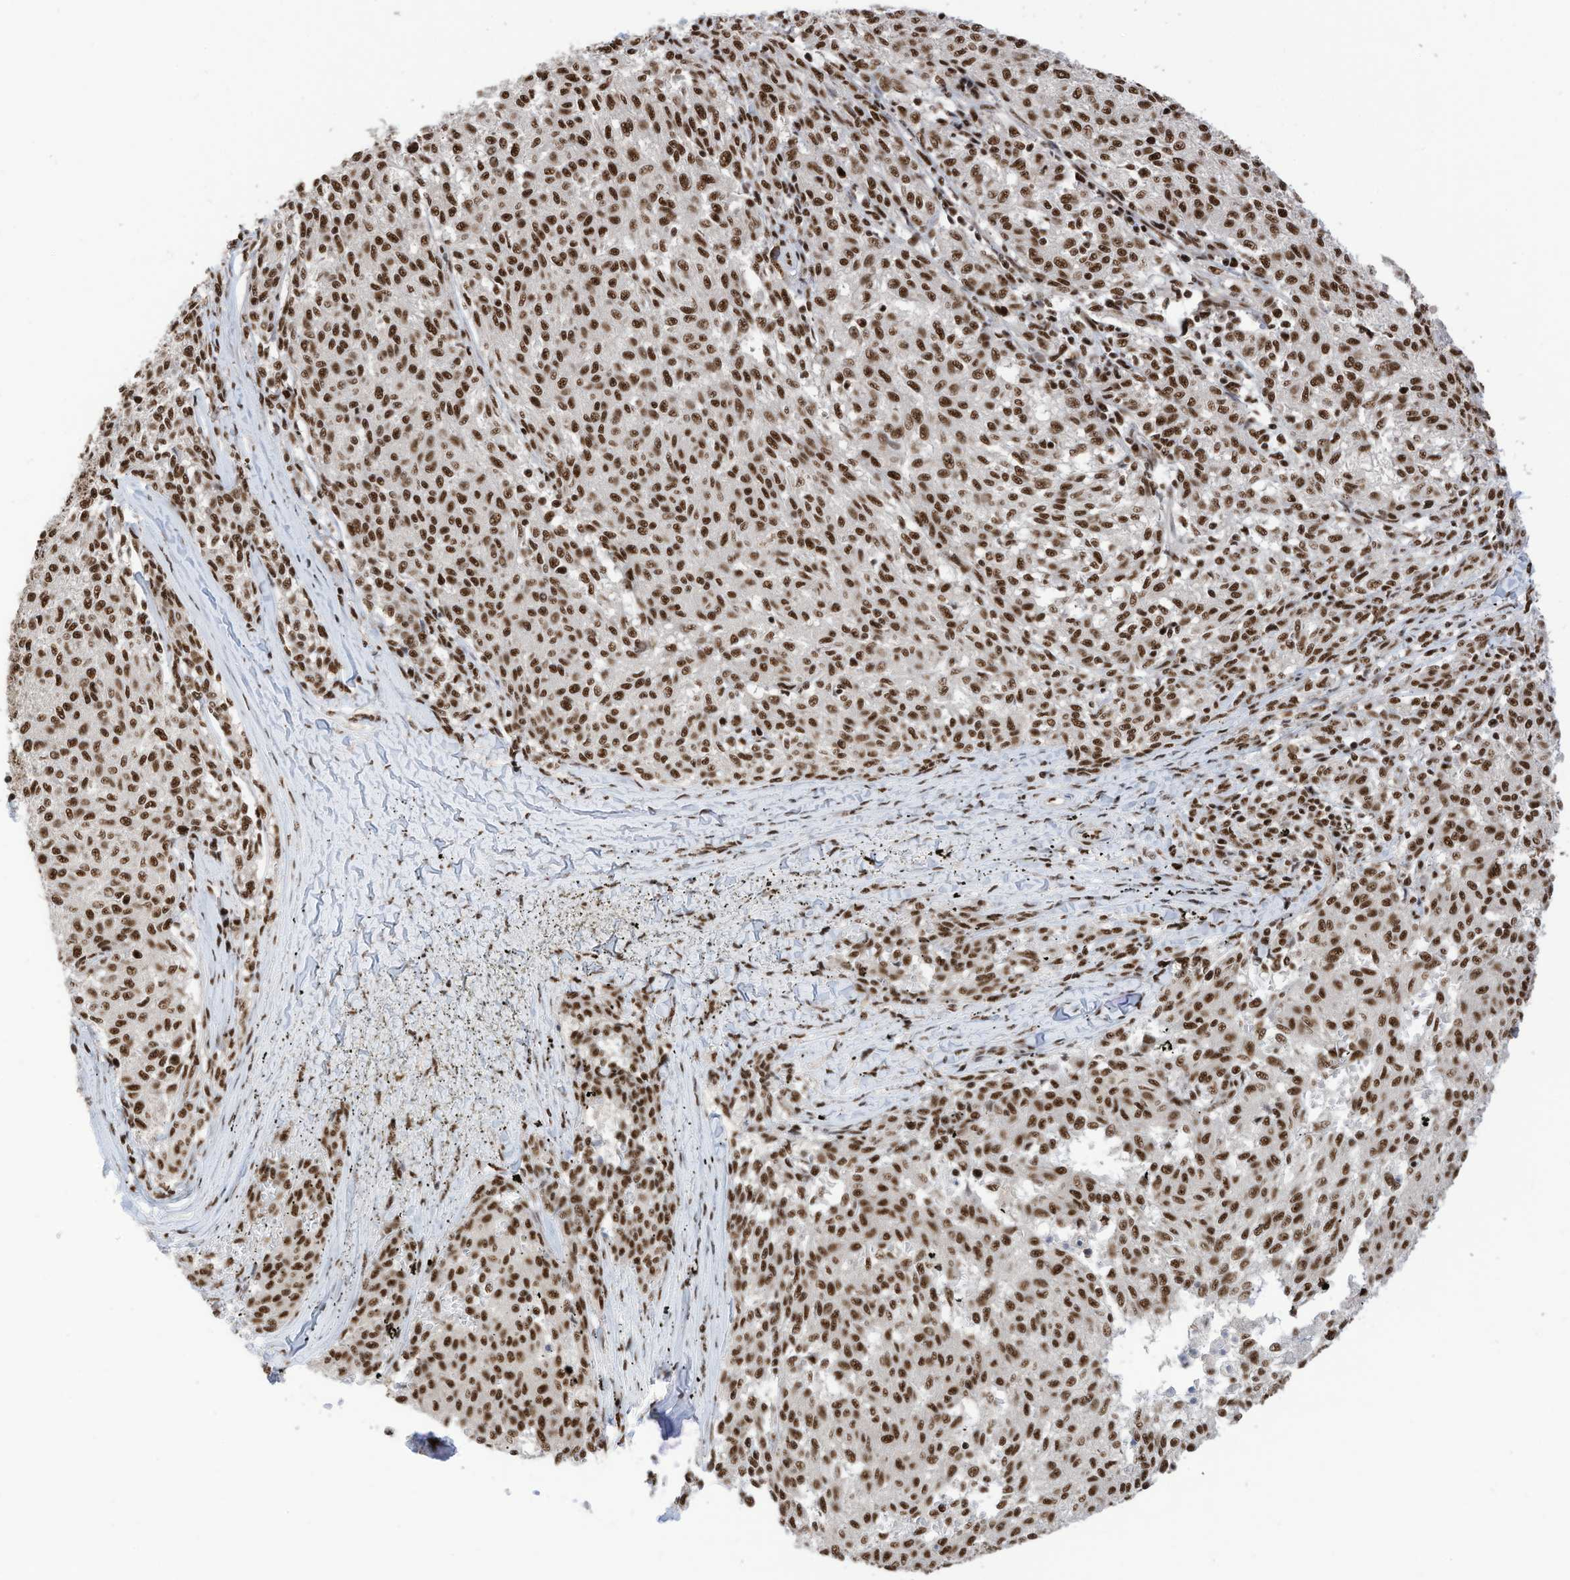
{"staining": {"intensity": "strong", "quantity": ">75%", "location": "nuclear"}, "tissue": "melanoma", "cell_type": "Tumor cells", "image_type": "cancer", "snomed": [{"axis": "morphology", "description": "Malignant melanoma, NOS"}, {"axis": "topography", "description": "Skin"}], "caption": "This image demonstrates immunohistochemistry staining of human melanoma, with high strong nuclear positivity in about >75% of tumor cells.", "gene": "SF3A3", "patient": {"sex": "female", "age": 72}}